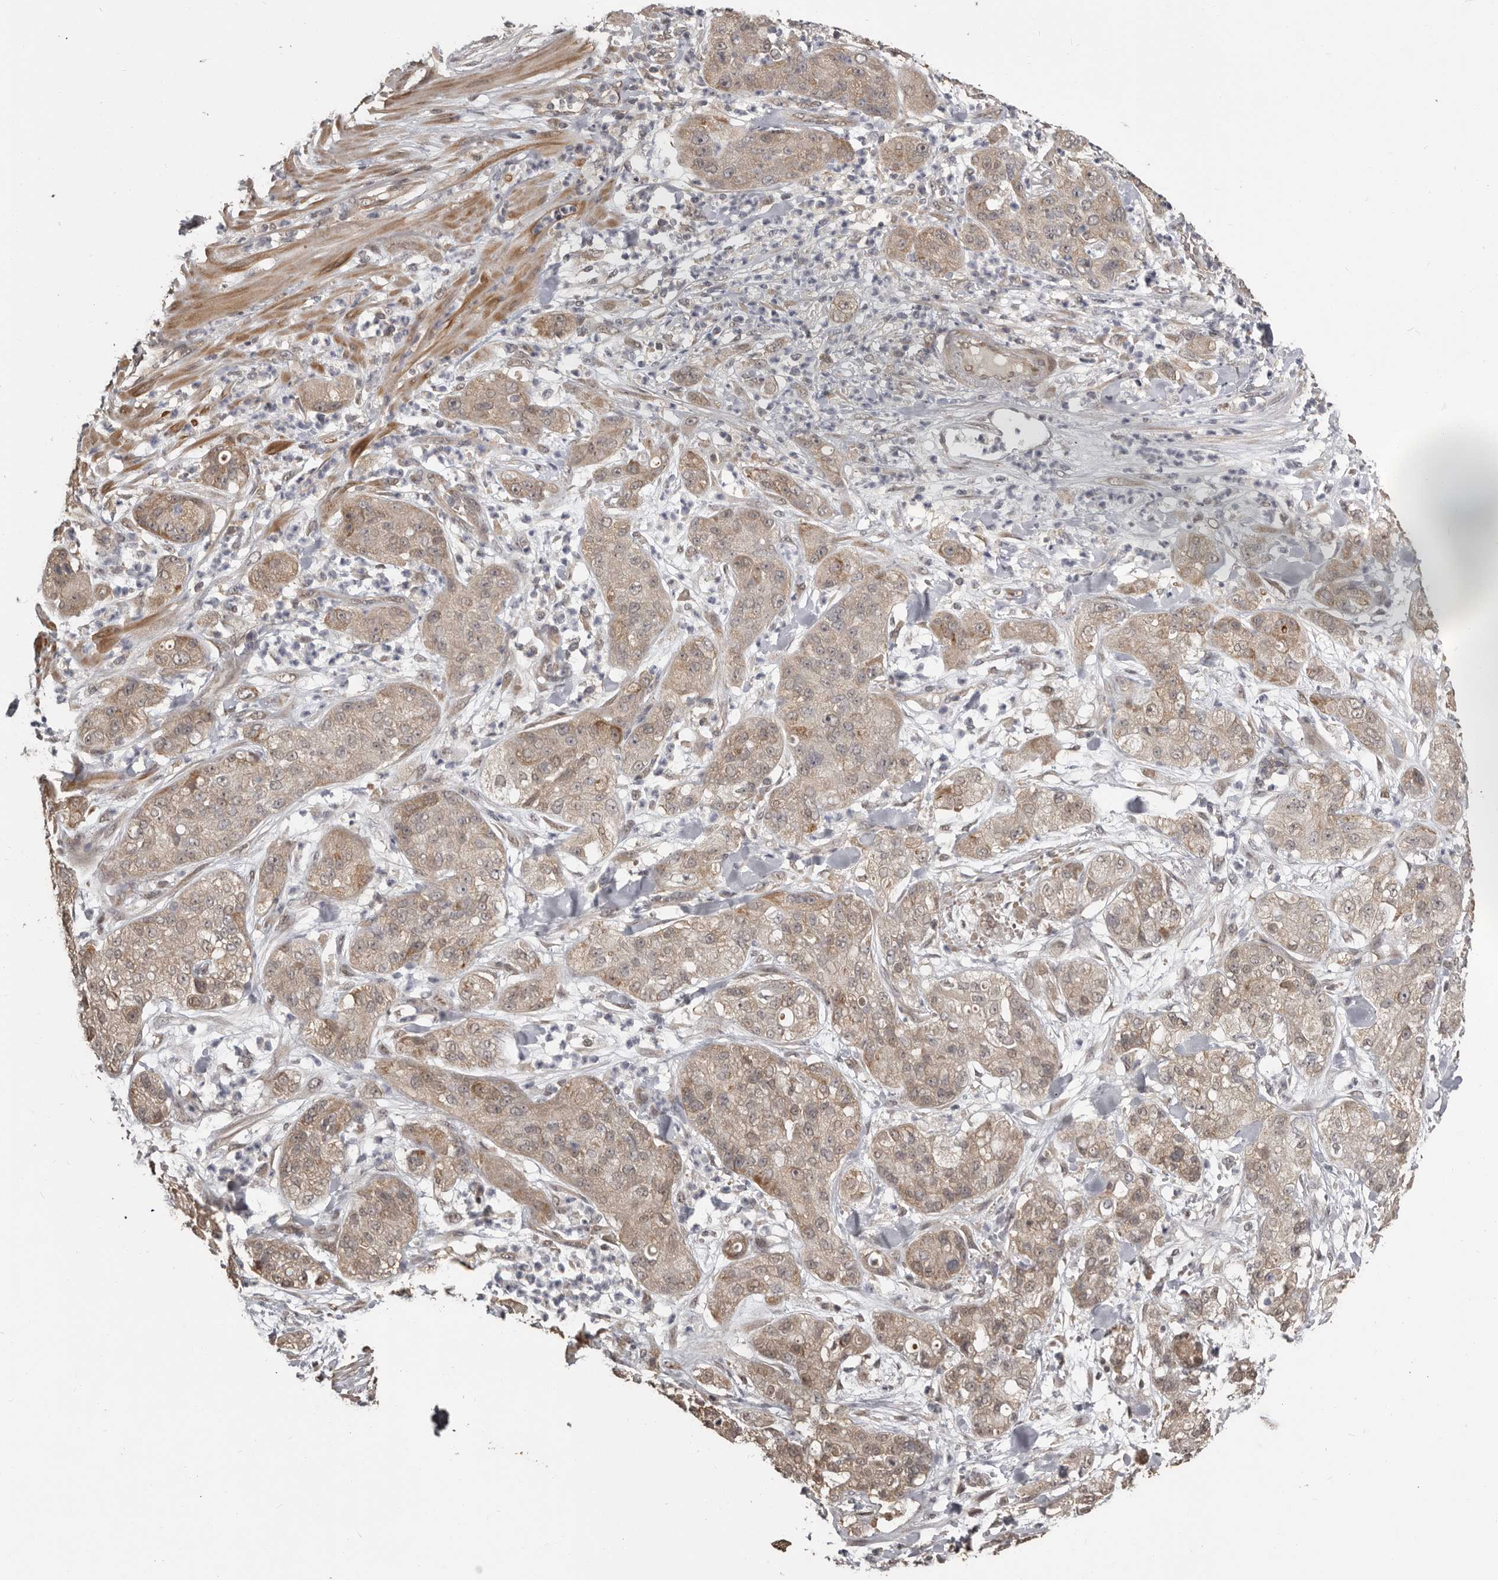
{"staining": {"intensity": "moderate", "quantity": ">75%", "location": "cytoplasmic/membranous"}, "tissue": "pancreatic cancer", "cell_type": "Tumor cells", "image_type": "cancer", "snomed": [{"axis": "morphology", "description": "Adenocarcinoma, NOS"}, {"axis": "topography", "description": "Pancreas"}], "caption": "A brown stain labels moderate cytoplasmic/membranous staining of a protein in human adenocarcinoma (pancreatic) tumor cells.", "gene": "ZFP14", "patient": {"sex": "female", "age": 78}}